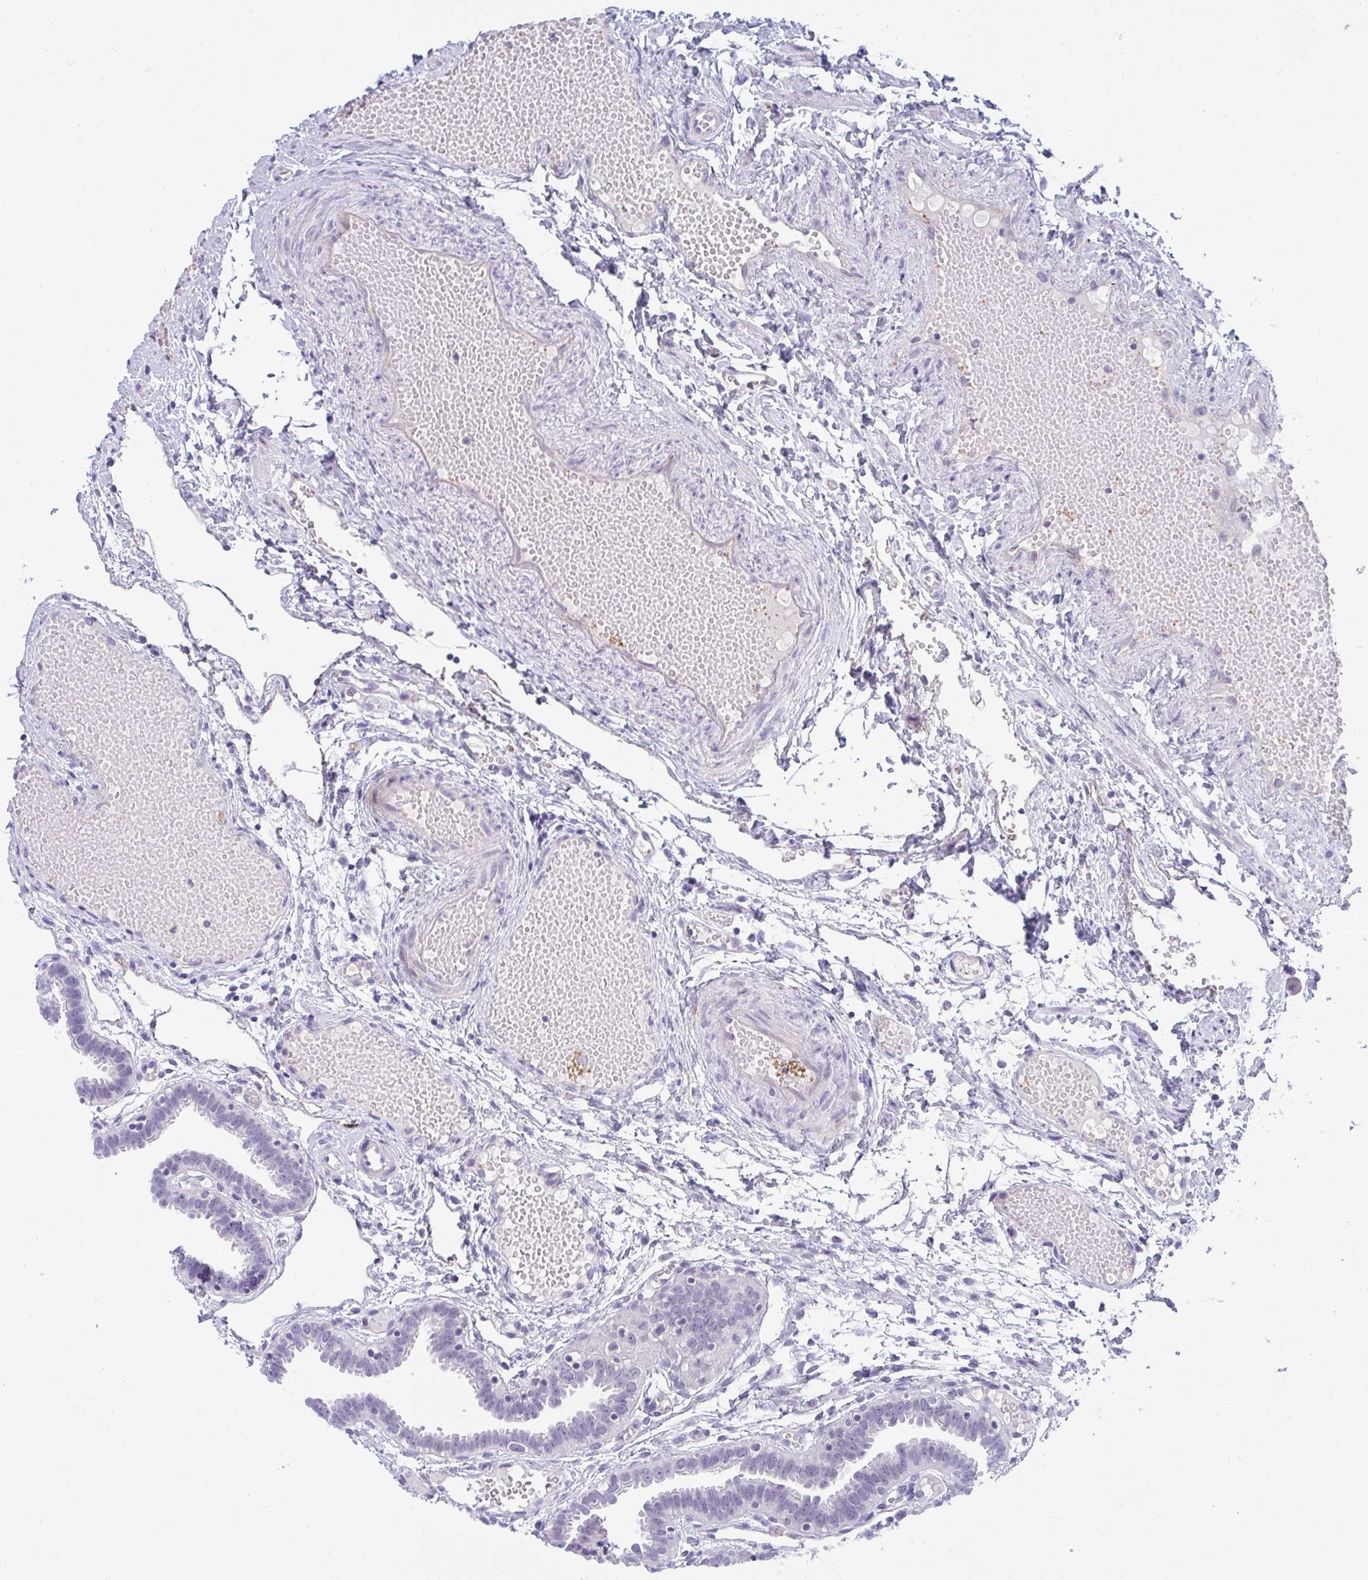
{"staining": {"intensity": "negative", "quantity": "none", "location": "none"}, "tissue": "fallopian tube", "cell_type": "Glandular cells", "image_type": "normal", "snomed": [{"axis": "morphology", "description": "Normal tissue, NOS"}, {"axis": "topography", "description": "Fallopian tube"}], "caption": "DAB immunohistochemical staining of normal human fallopian tube exhibits no significant expression in glandular cells.", "gene": "TMEM82", "patient": {"sex": "female", "age": 37}}